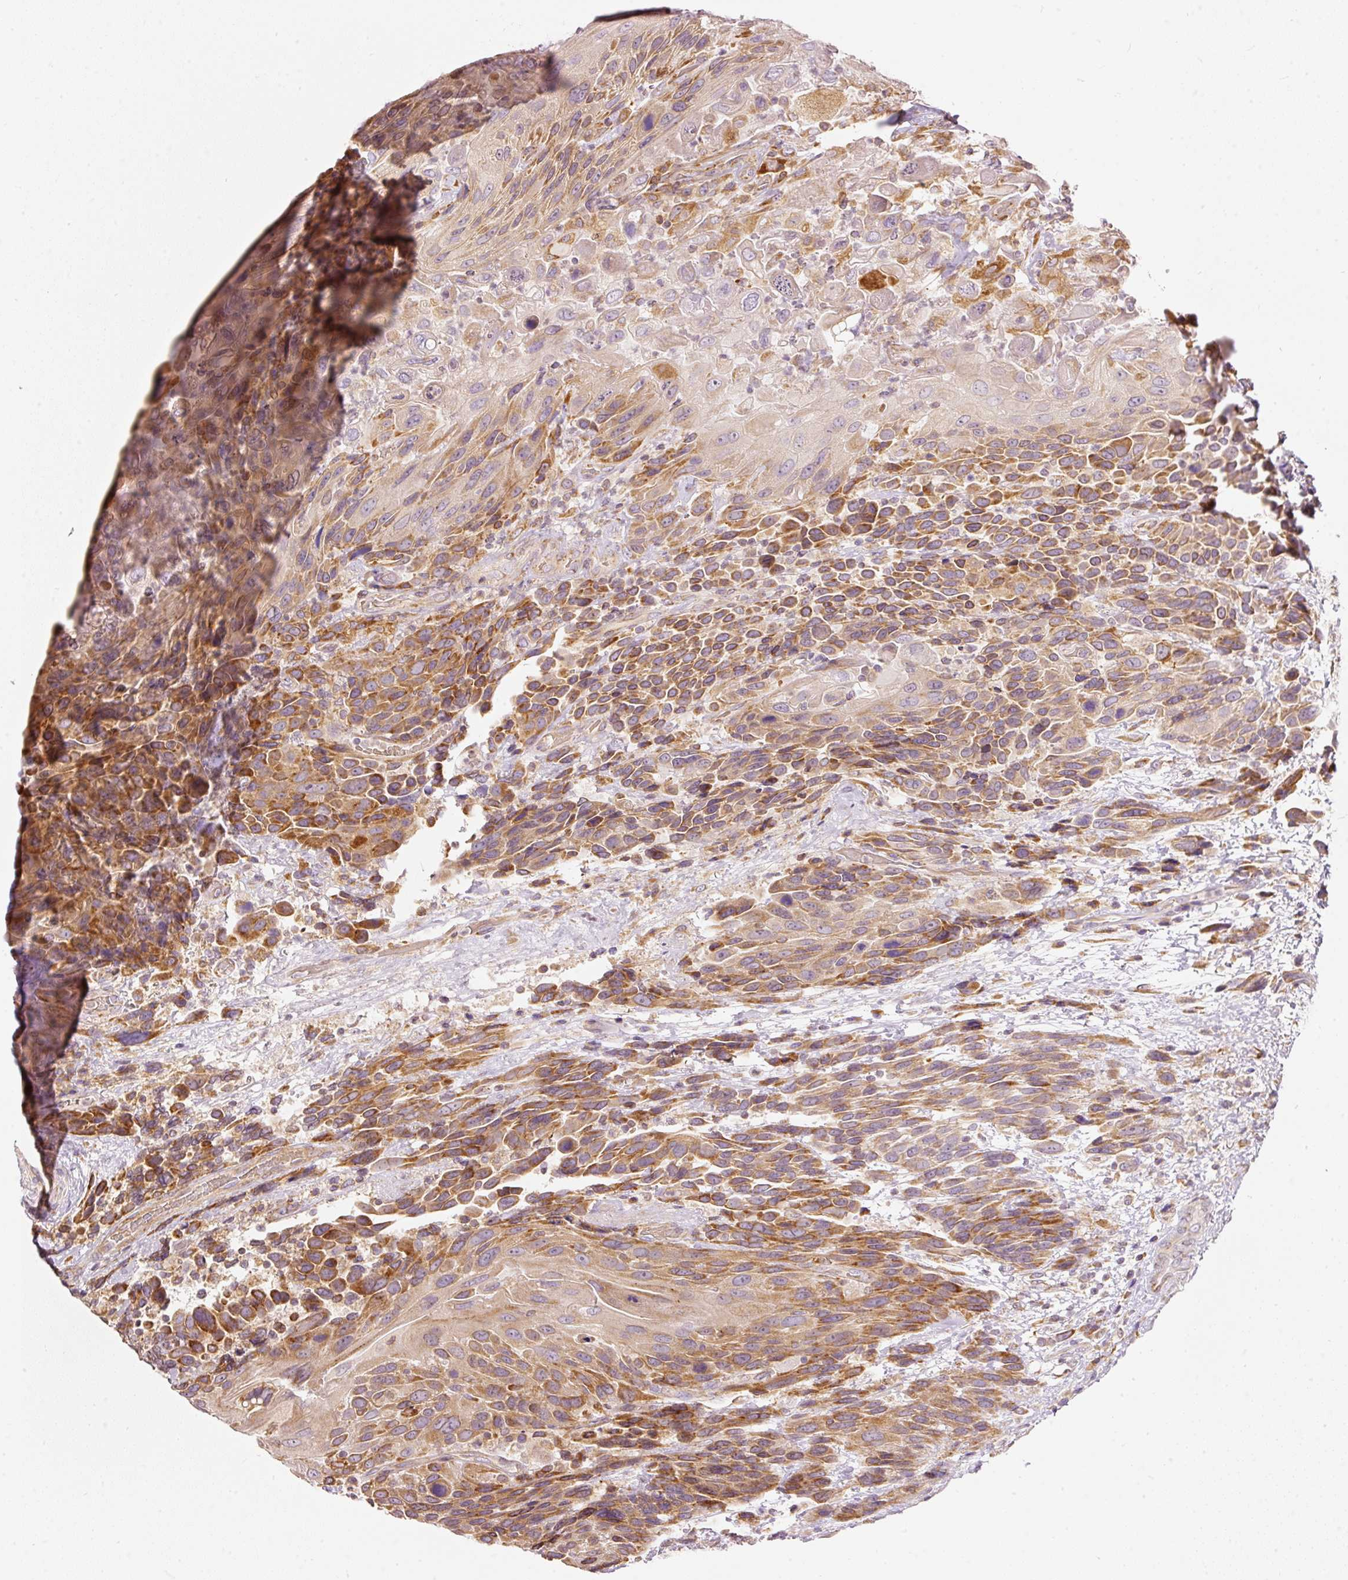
{"staining": {"intensity": "moderate", "quantity": ">75%", "location": "cytoplasmic/membranous"}, "tissue": "urothelial cancer", "cell_type": "Tumor cells", "image_type": "cancer", "snomed": [{"axis": "morphology", "description": "Urothelial carcinoma, High grade"}, {"axis": "topography", "description": "Urinary bladder"}], "caption": "This micrograph exhibits urothelial carcinoma (high-grade) stained with IHC to label a protein in brown. The cytoplasmic/membranous of tumor cells show moderate positivity for the protein. Nuclei are counter-stained blue.", "gene": "SNAPC5", "patient": {"sex": "female", "age": 70}}